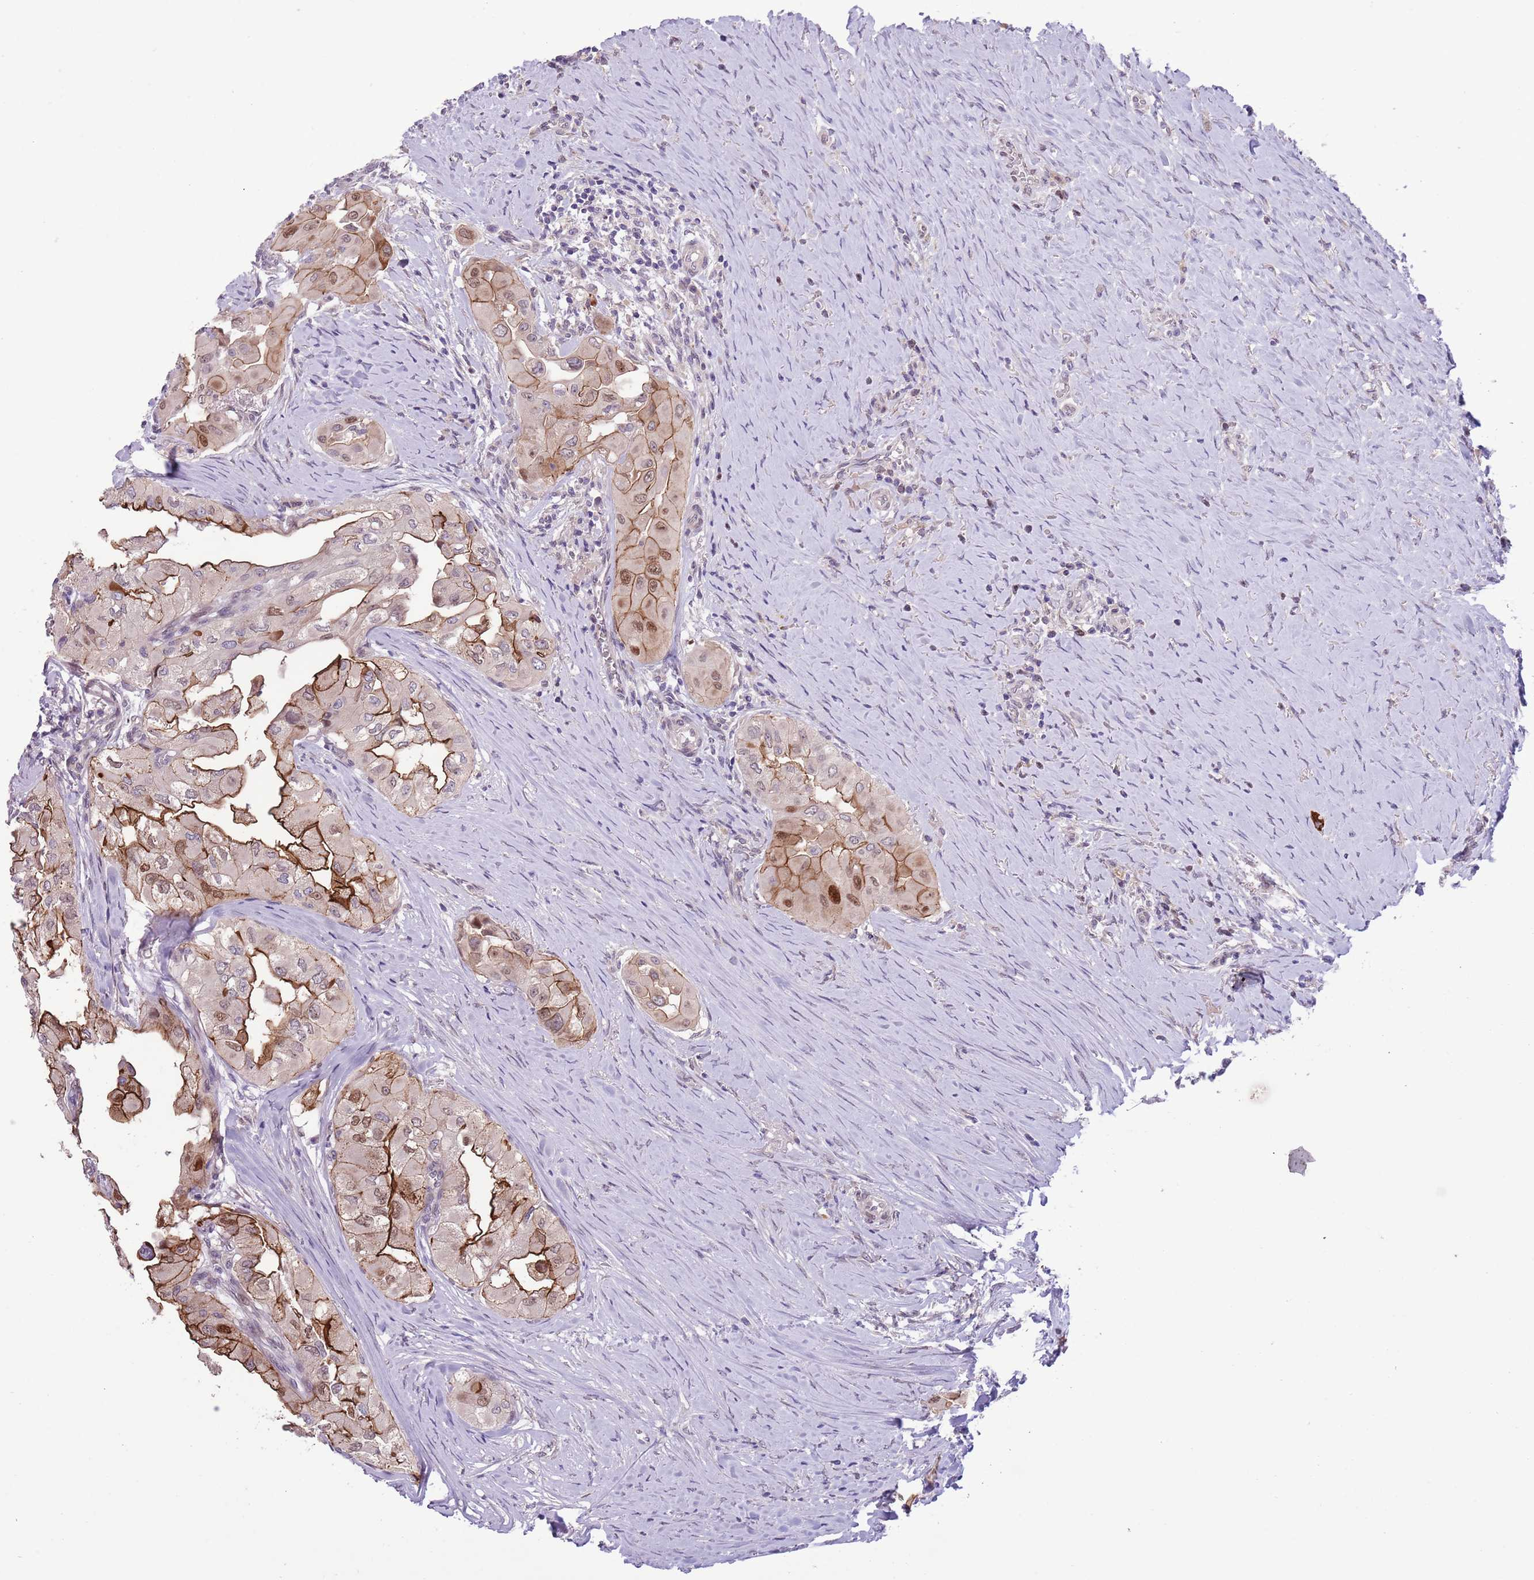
{"staining": {"intensity": "strong", "quantity": "<25%", "location": "cytoplasmic/membranous,nuclear"}, "tissue": "thyroid cancer", "cell_type": "Tumor cells", "image_type": "cancer", "snomed": [{"axis": "morphology", "description": "Papillary adenocarcinoma, NOS"}, {"axis": "topography", "description": "Thyroid gland"}], "caption": "This is a photomicrograph of immunohistochemistry (IHC) staining of thyroid cancer, which shows strong staining in the cytoplasmic/membranous and nuclear of tumor cells.", "gene": "CCND2", "patient": {"sex": "female", "age": 59}}